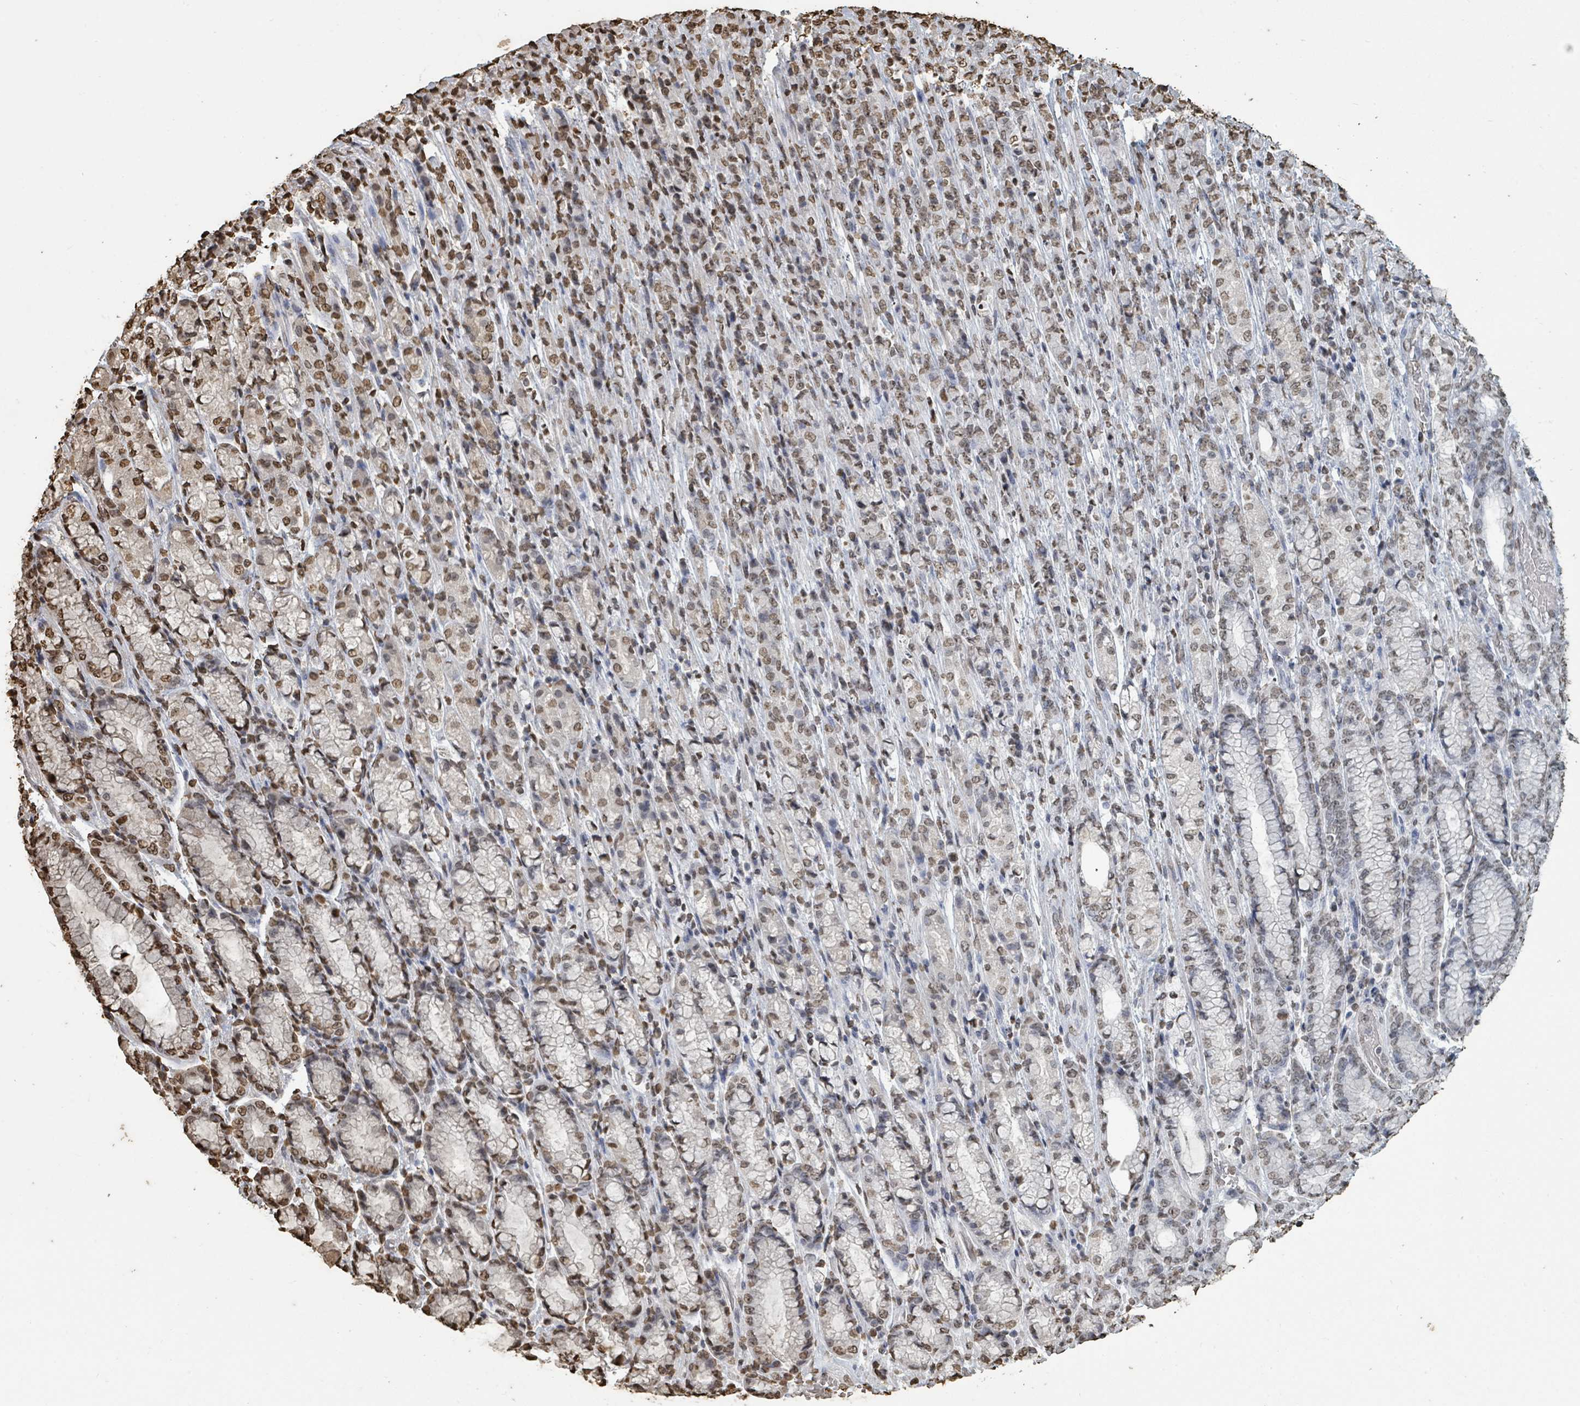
{"staining": {"intensity": "moderate", "quantity": ">75%", "location": "nuclear"}, "tissue": "stomach cancer", "cell_type": "Tumor cells", "image_type": "cancer", "snomed": [{"axis": "morphology", "description": "Adenocarcinoma, NOS"}, {"axis": "topography", "description": "Stomach"}], "caption": "The immunohistochemical stain highlights moderate nuclear staining in tumor cells of adenocarcinoma (stomach) tissue.", "gene": "MRPS12", "patient": {"sex": "female", "age": 79}}